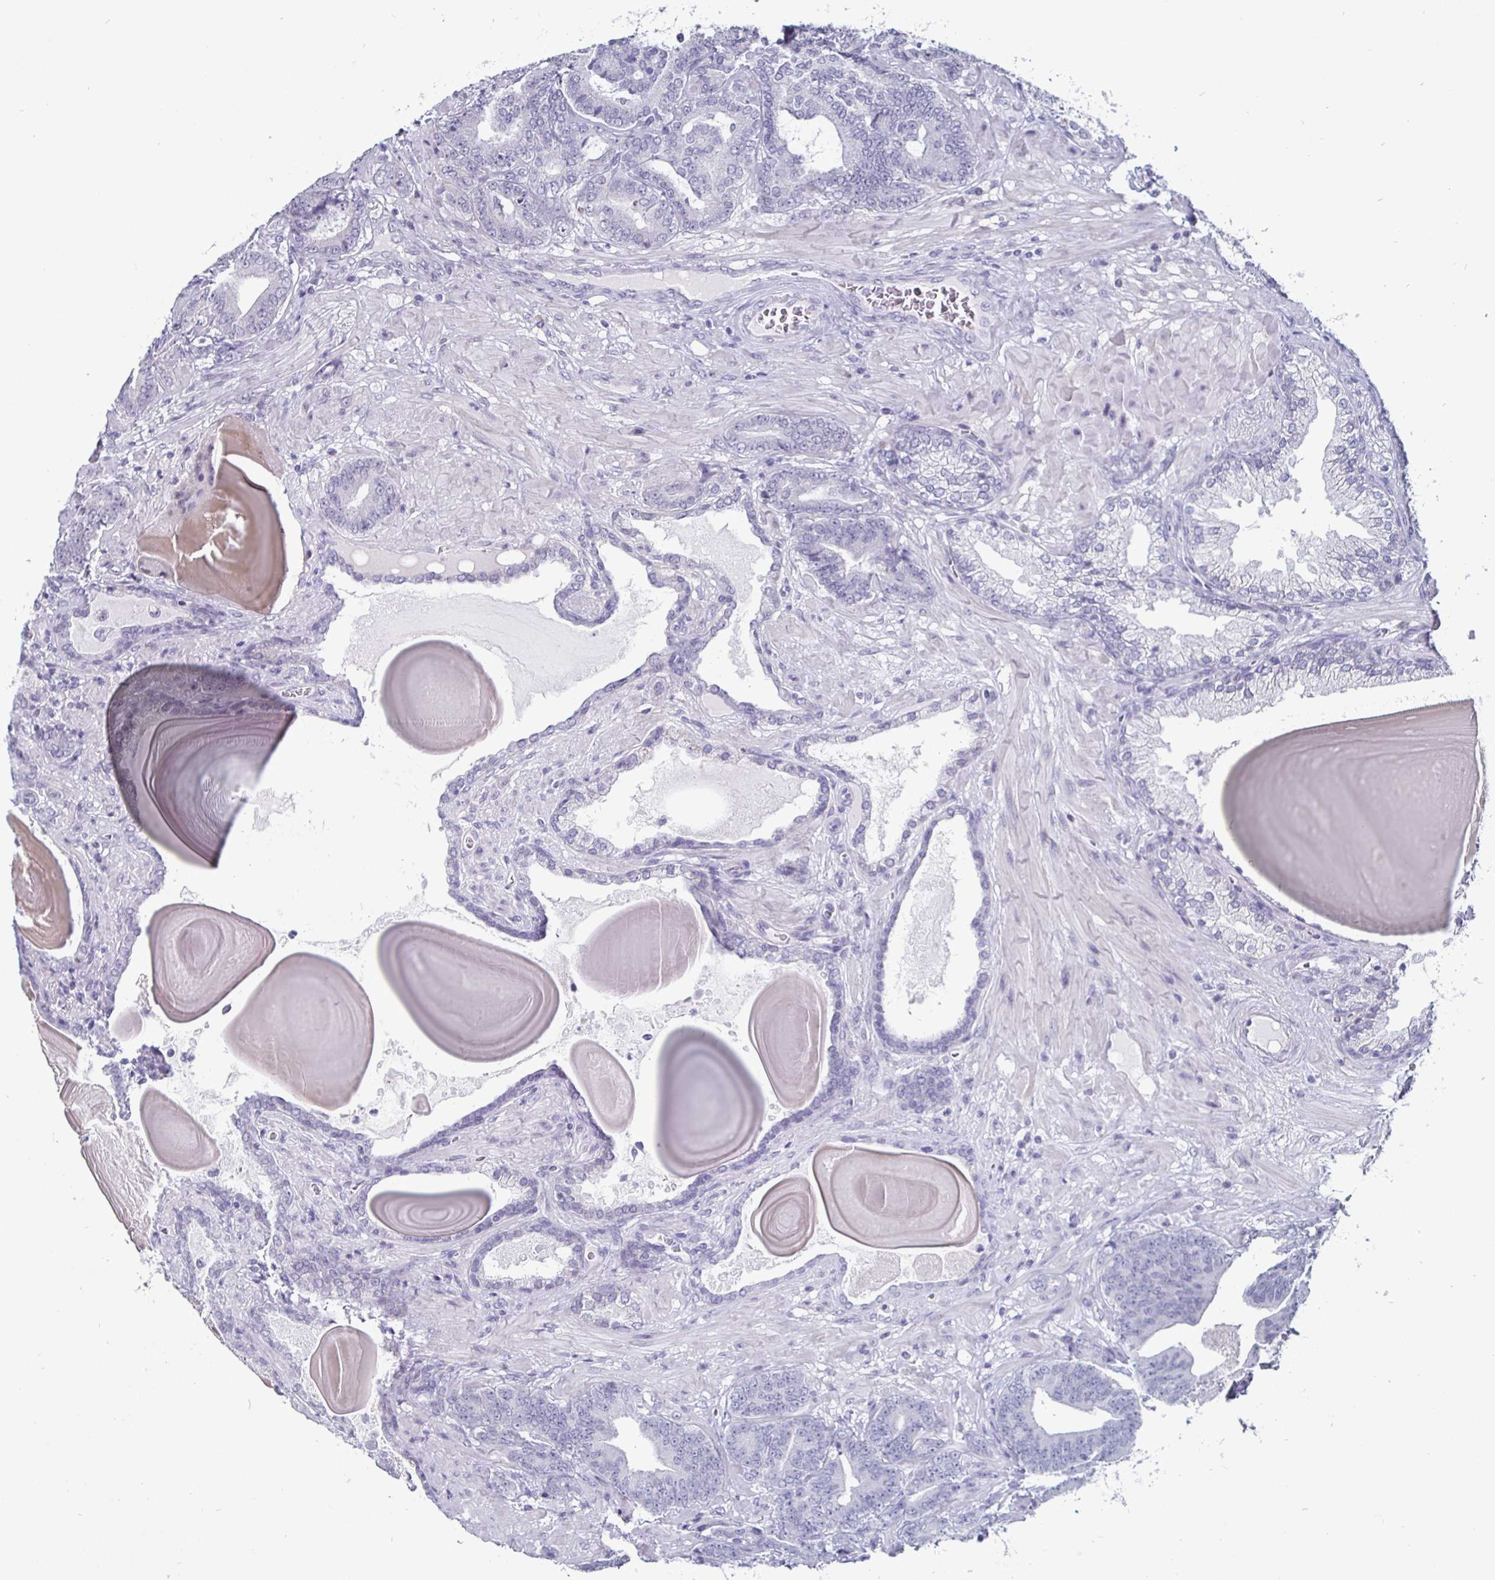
{"staining": {"intensity": "negative", "quantity": "none", "location": "none"}, "tissue": "prostate cancer", "cell_type": "Tumor cells", "image_type": "cancer", "snomed": [{"axis": "morphology", "description": "Adenocarcinoma, High grade"}, {"axis": "topography", "description": "Prostate"}], "caption": "A micrograph of prostate high-grade adenocarcinoma stained for a protein demonstrates no brown staining in tumor cells.", "gene": "OOSP2", "patient": {"sex": "male", "age": 62}}